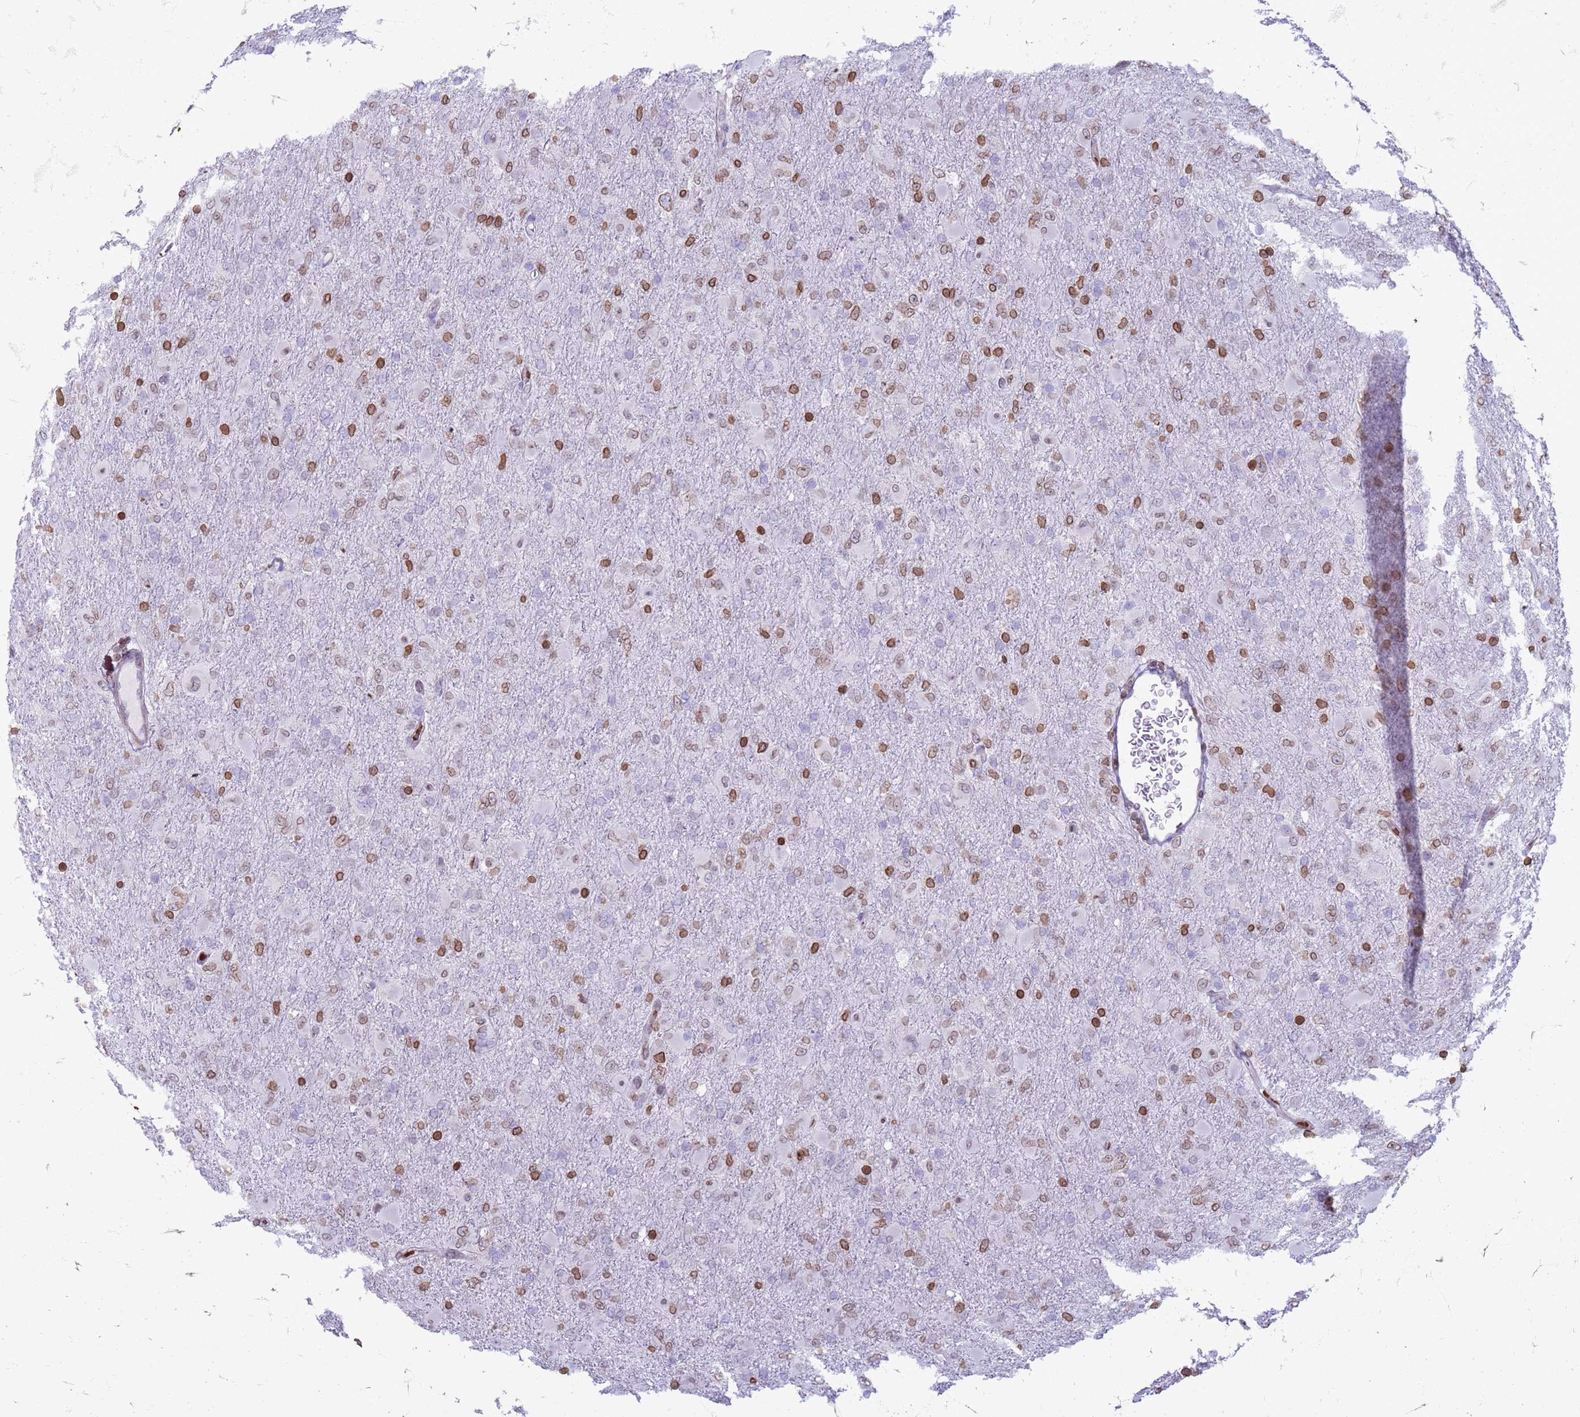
{"staining": {"intensity": "moderate", "quantity": "<25%", "location": "cytoplasmic/membranous,nuclear"}, "tissue": "glioma", "cell_type": "Tumor cells", "image_type": "cancer", "snomed": [{"axis": "morphology", "description": "Glioma, malignant, Low grade"}, {"axis": "topography", "description": "Brain"}], "caption": "There is low levels of moderate cytoplasmic/membranous and nuclear staining in tumor cells of malignant low-grade glioma, as demonstrated by immunohistochemical staining (brown color).", "gene": "METTL25B", "patient": {"sex": "male", "age": 65}}